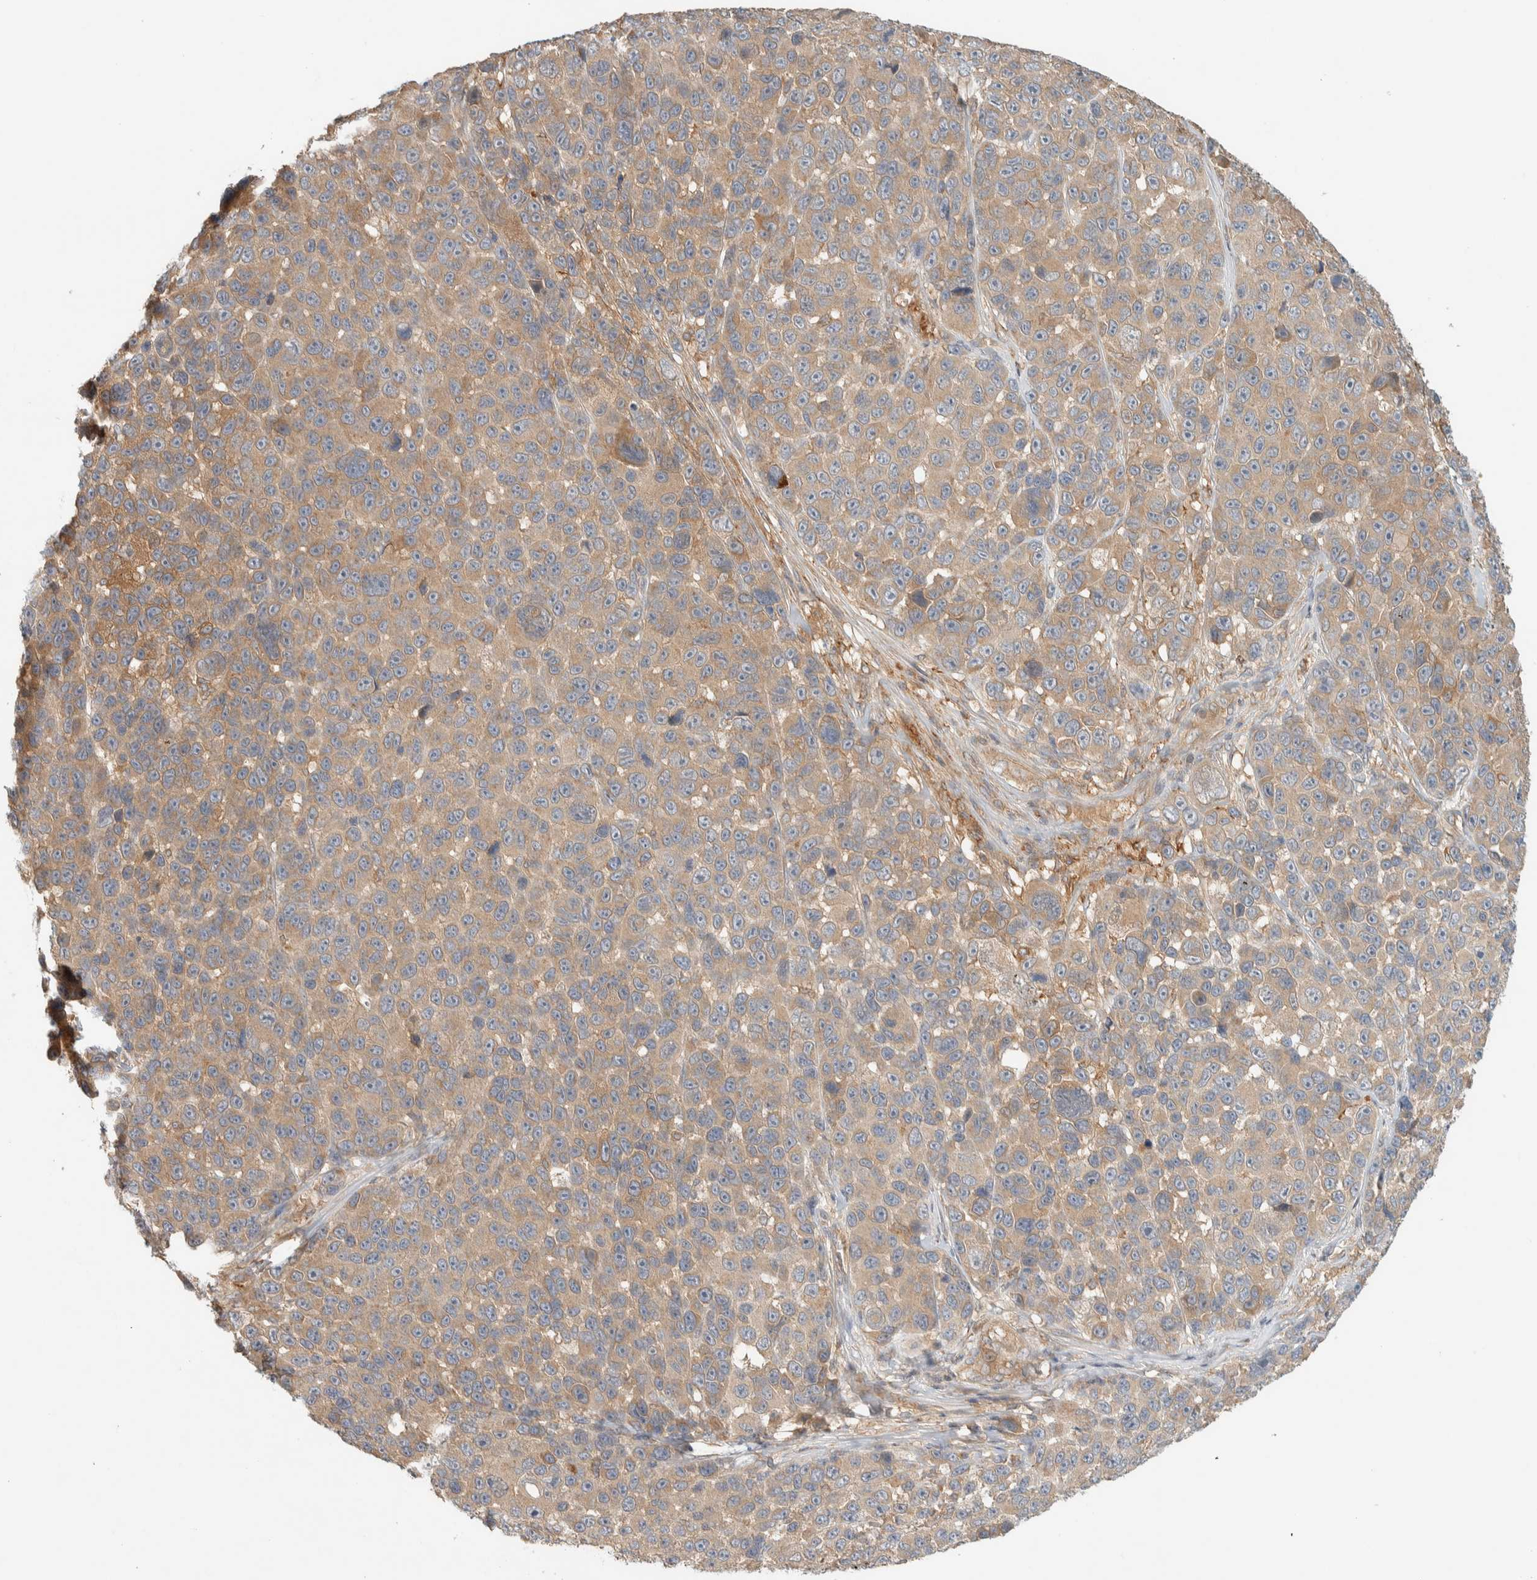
{"staining": {"intensity": "weak", "quantity": ">75%", "location": "cytoplasmic/membranous"}, "tissue": "melanoma", "cell_type": "Tumor cells", "image_type": "cancer", "snomed": [{"axis": "morphology", "description": "Malignant melanoma, NOS"}, {"axis": "topography", "description": "Skin"}], "caption": "Approximately >75% of tumor cells in malignant melanoma reveal weak cytoplasmic/membranous protein staining as visualized by brown immunohistochemical staining.", "gene": "FAM167A", "patient": {"sex": "male", "age": 53}}